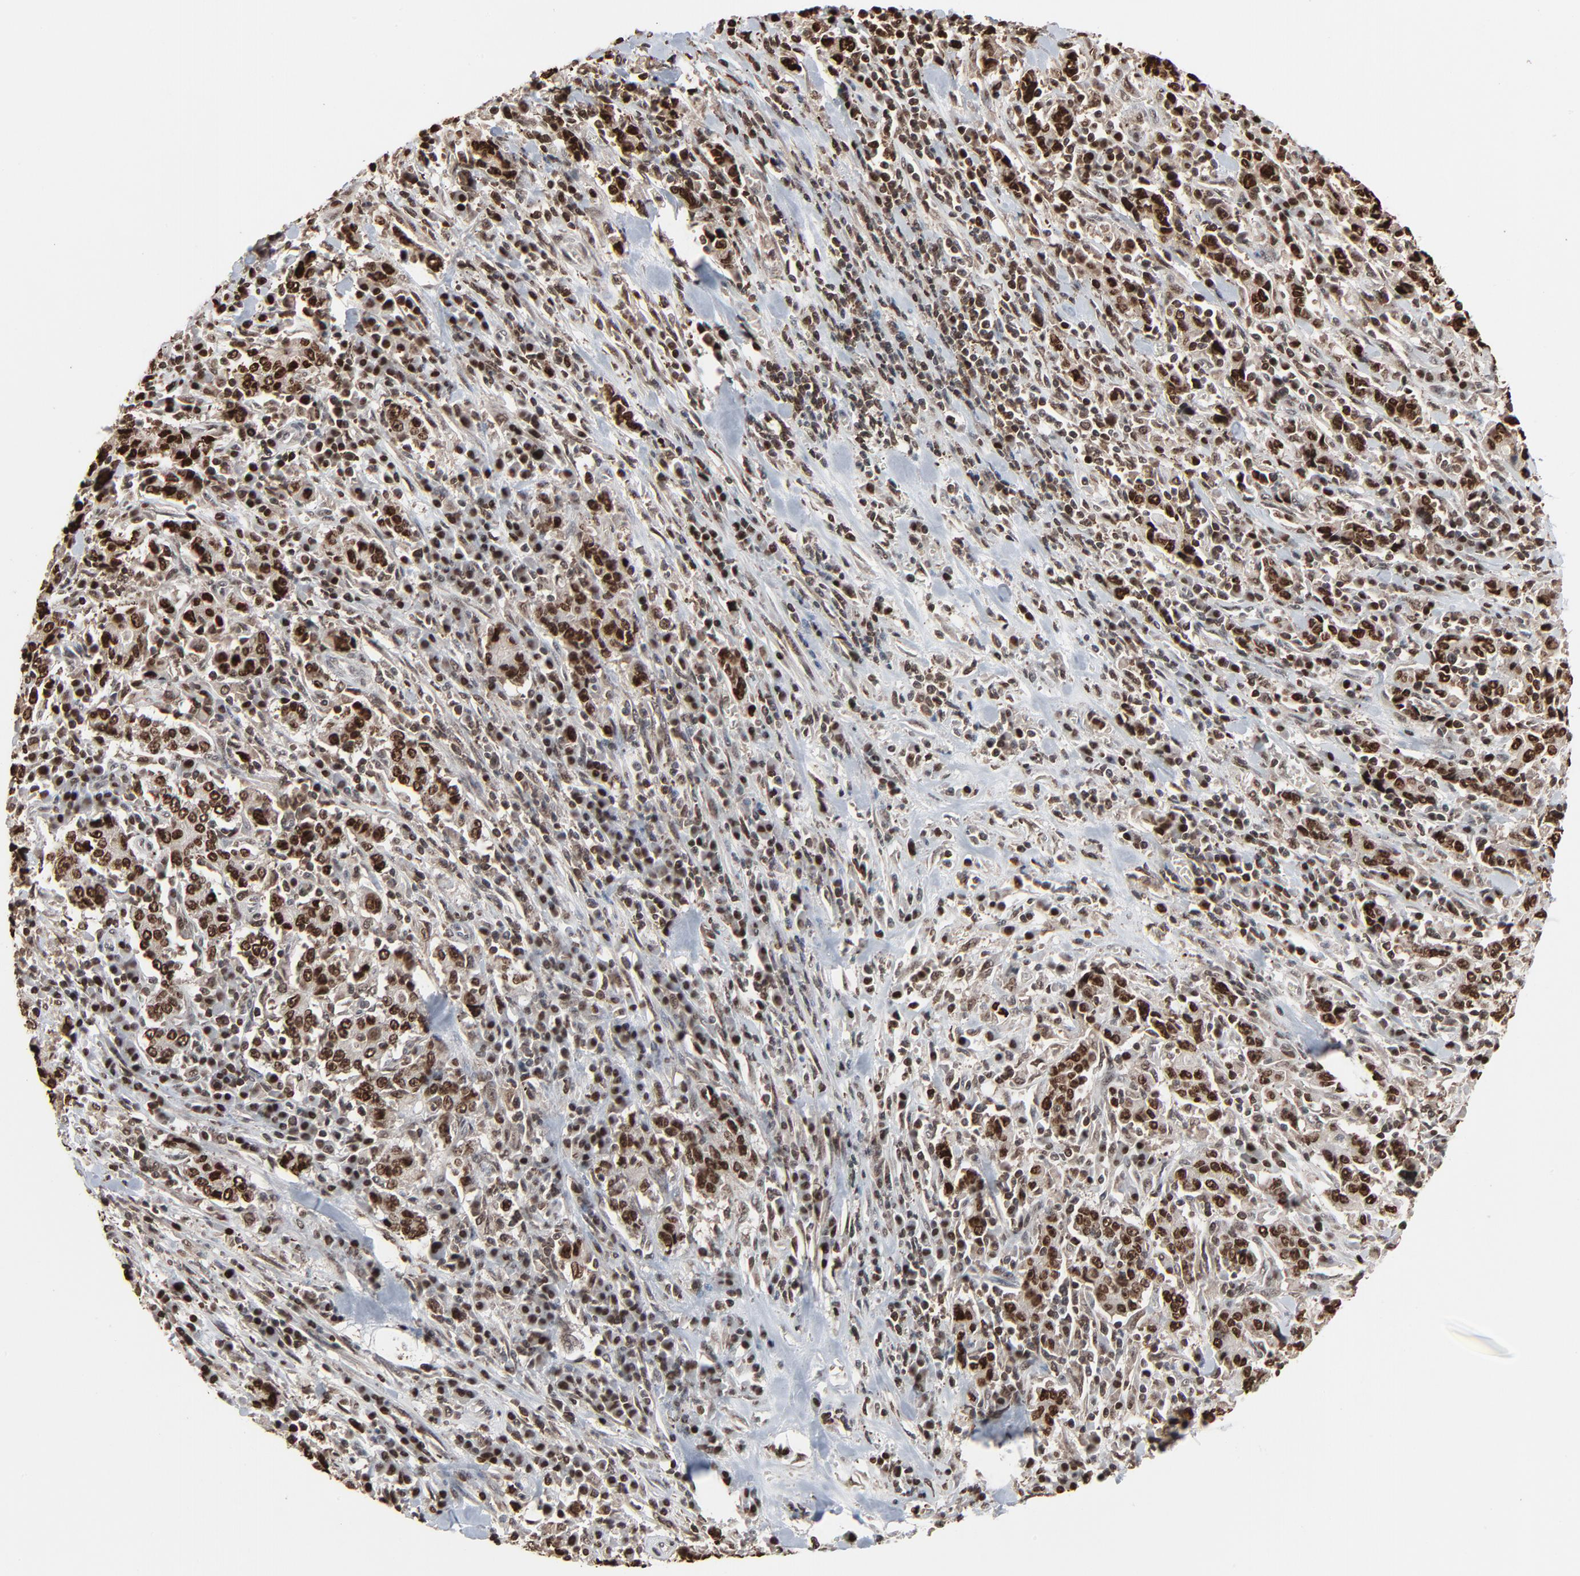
{"staining": {"intensity": "strong", "quantity": ">75%", "location": "nuclear"}, "tissue": "stomach cancer", "cell_type": "Tumor cells", "image_type": "cancer", "snomed": [{"axis": "morphology", "description": "Normal tissue, NOS"}, {"axis": "morphology", "description": "Adenocarcinoma, NOS"}, {"axis": "topography", "description": "Stomach, upper"}, {"axis": "topography", "description": "Stomach"}], "caption": "High-magnification brightfield microscopy of adenocarcinoma (stomach) stained with DAB (3,3'-diaminobenzidine) (brown) and counterstained with hematoxylin (blue). tumor cells exhibit strong nuclear staining is present in about>75% of cells.", "gene": "RPS6KA3", "patient": {"sex": "male", "age": 59}}